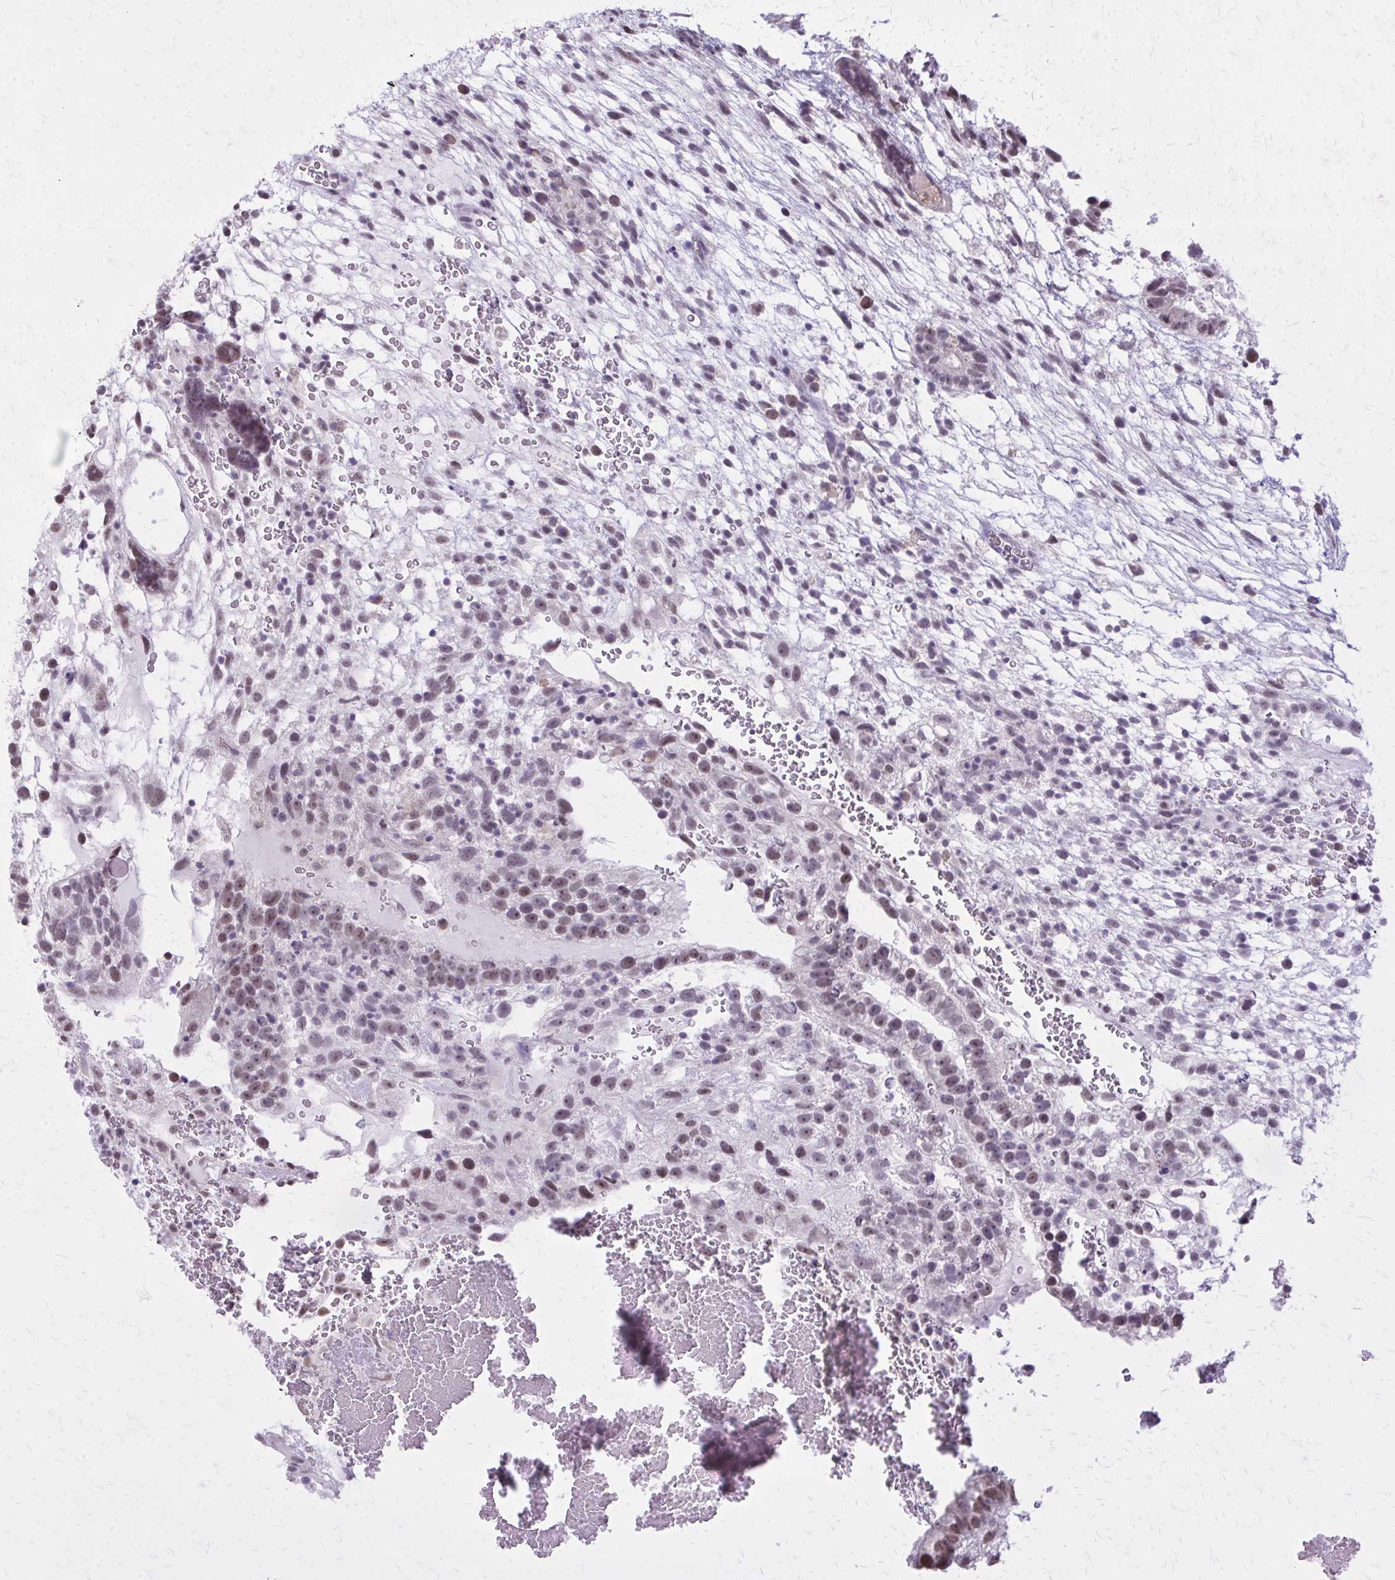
{"staining": {"intensity": "weak", "quantity": "25%-75%", "location": "nuclear"}, "tissue": "testis cancer", "cell_type": "Tumor cells", "image_type": "cancer", "snomed": [{"axis": "morphology", "description": "Normal tissue, NOS"}, {"axis": "morphology", "description": "Carcinoma, Embryonal, NOS"}, {"axis": "topography", "description": "Testis"}], "caption": "A brown stain highlights weak nuclear staining of a protein in embryonal carcinoma (testis) tumor cells. (DAB (3,3'-diaminobenzidine) IHC with brightfield microscopy, high magnification).", "gene": "PLCB1", "patient": {"sex": "male", "age": 32}}